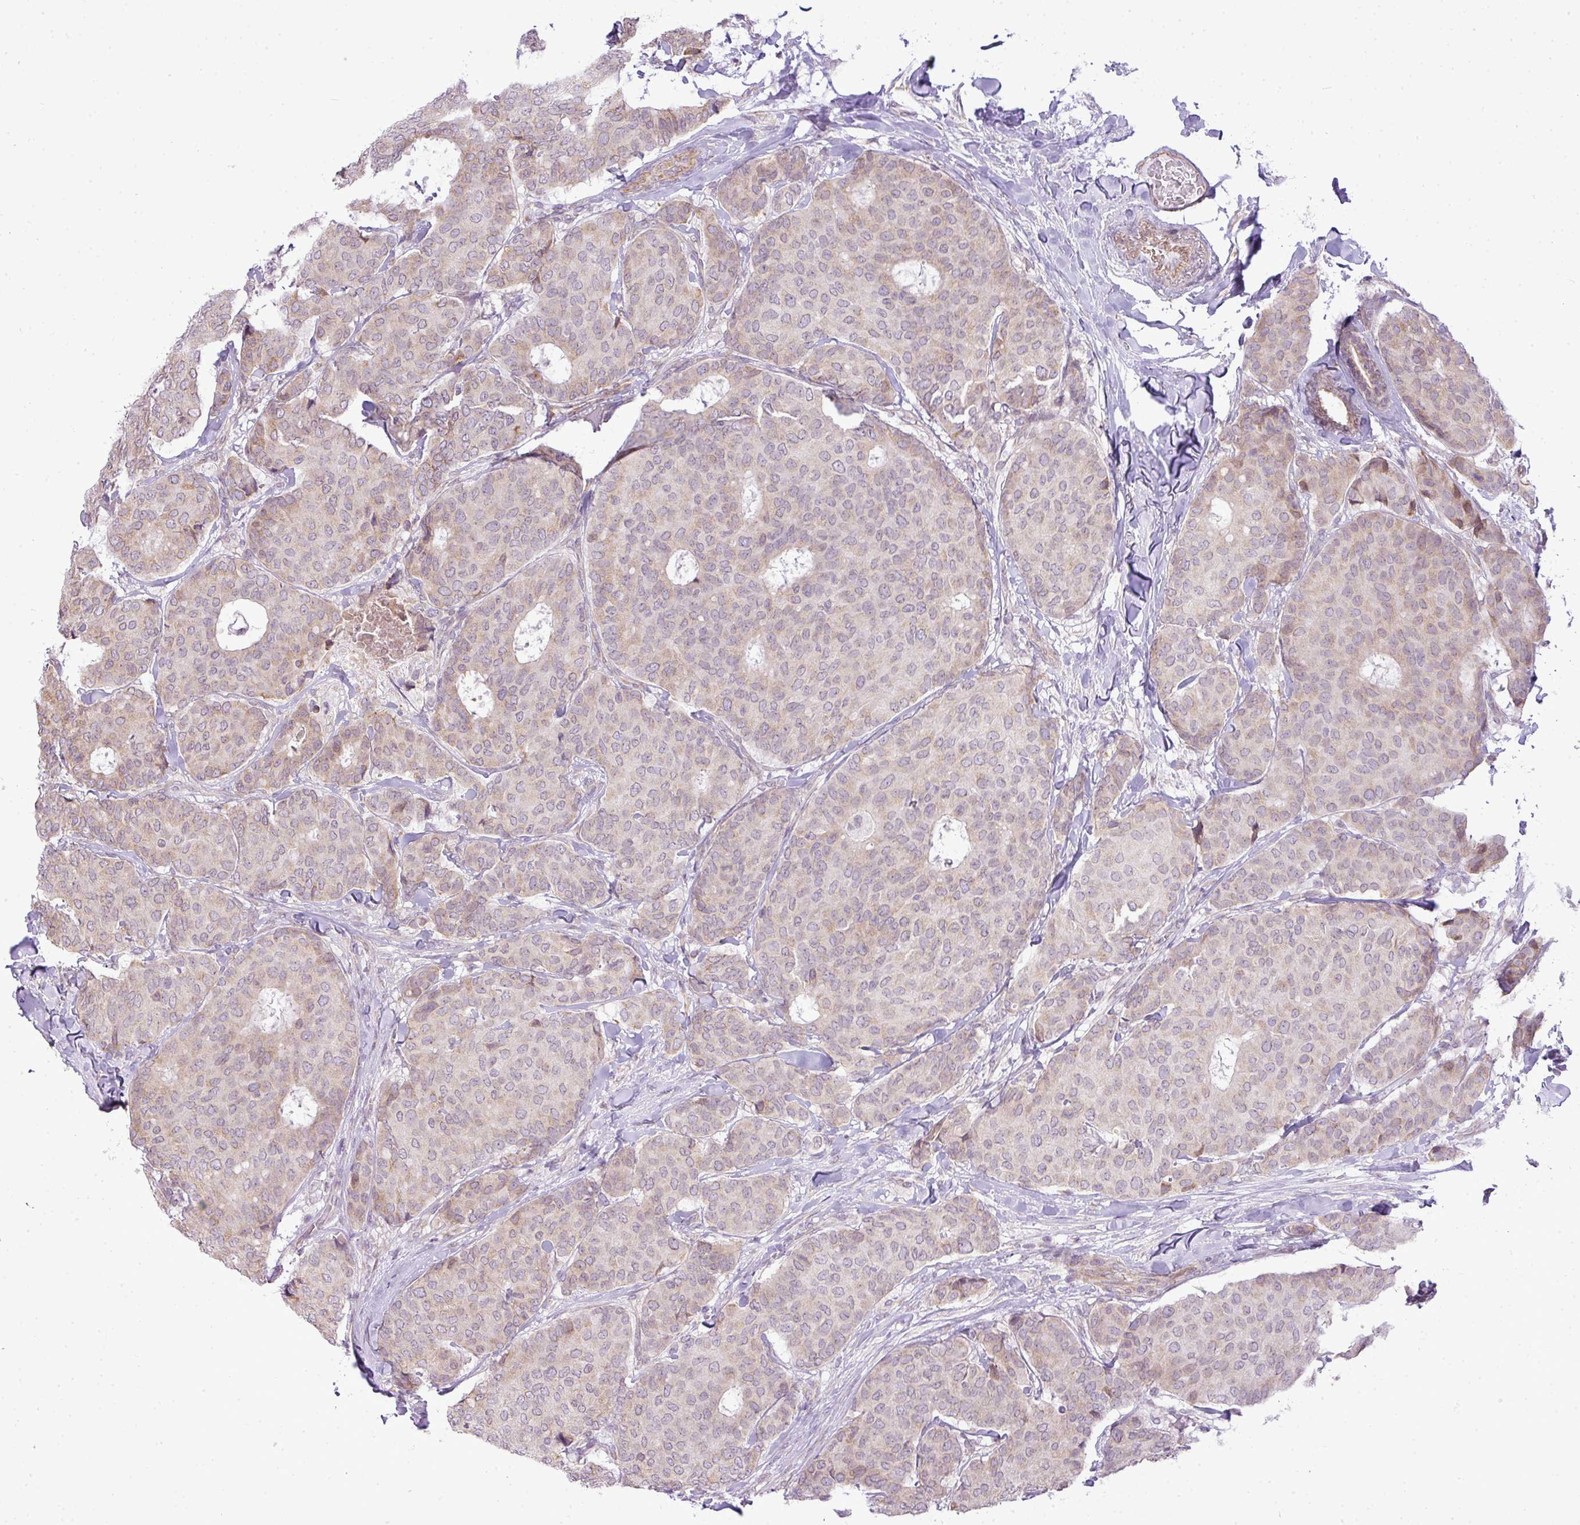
{"staining": {"intensity": "weak", "quantity": "<25%", "location": "nuclear"}, "tissue": "breast cancer", "cell_type": "Tumor cells", "image_type": "cancer", "snomed": [{"axis": "morphology", "description": "Duct carcinoma"}, {"axis": "topography", "description": "Breast"}], "caption": "Human breast infiltrating ductal carcinoma stained for a protein using immunohistochemistry (IHC) displays no positivity in tumor cells.", "gene": "COX18", "patient": {"sex": "female", "age": 75}}